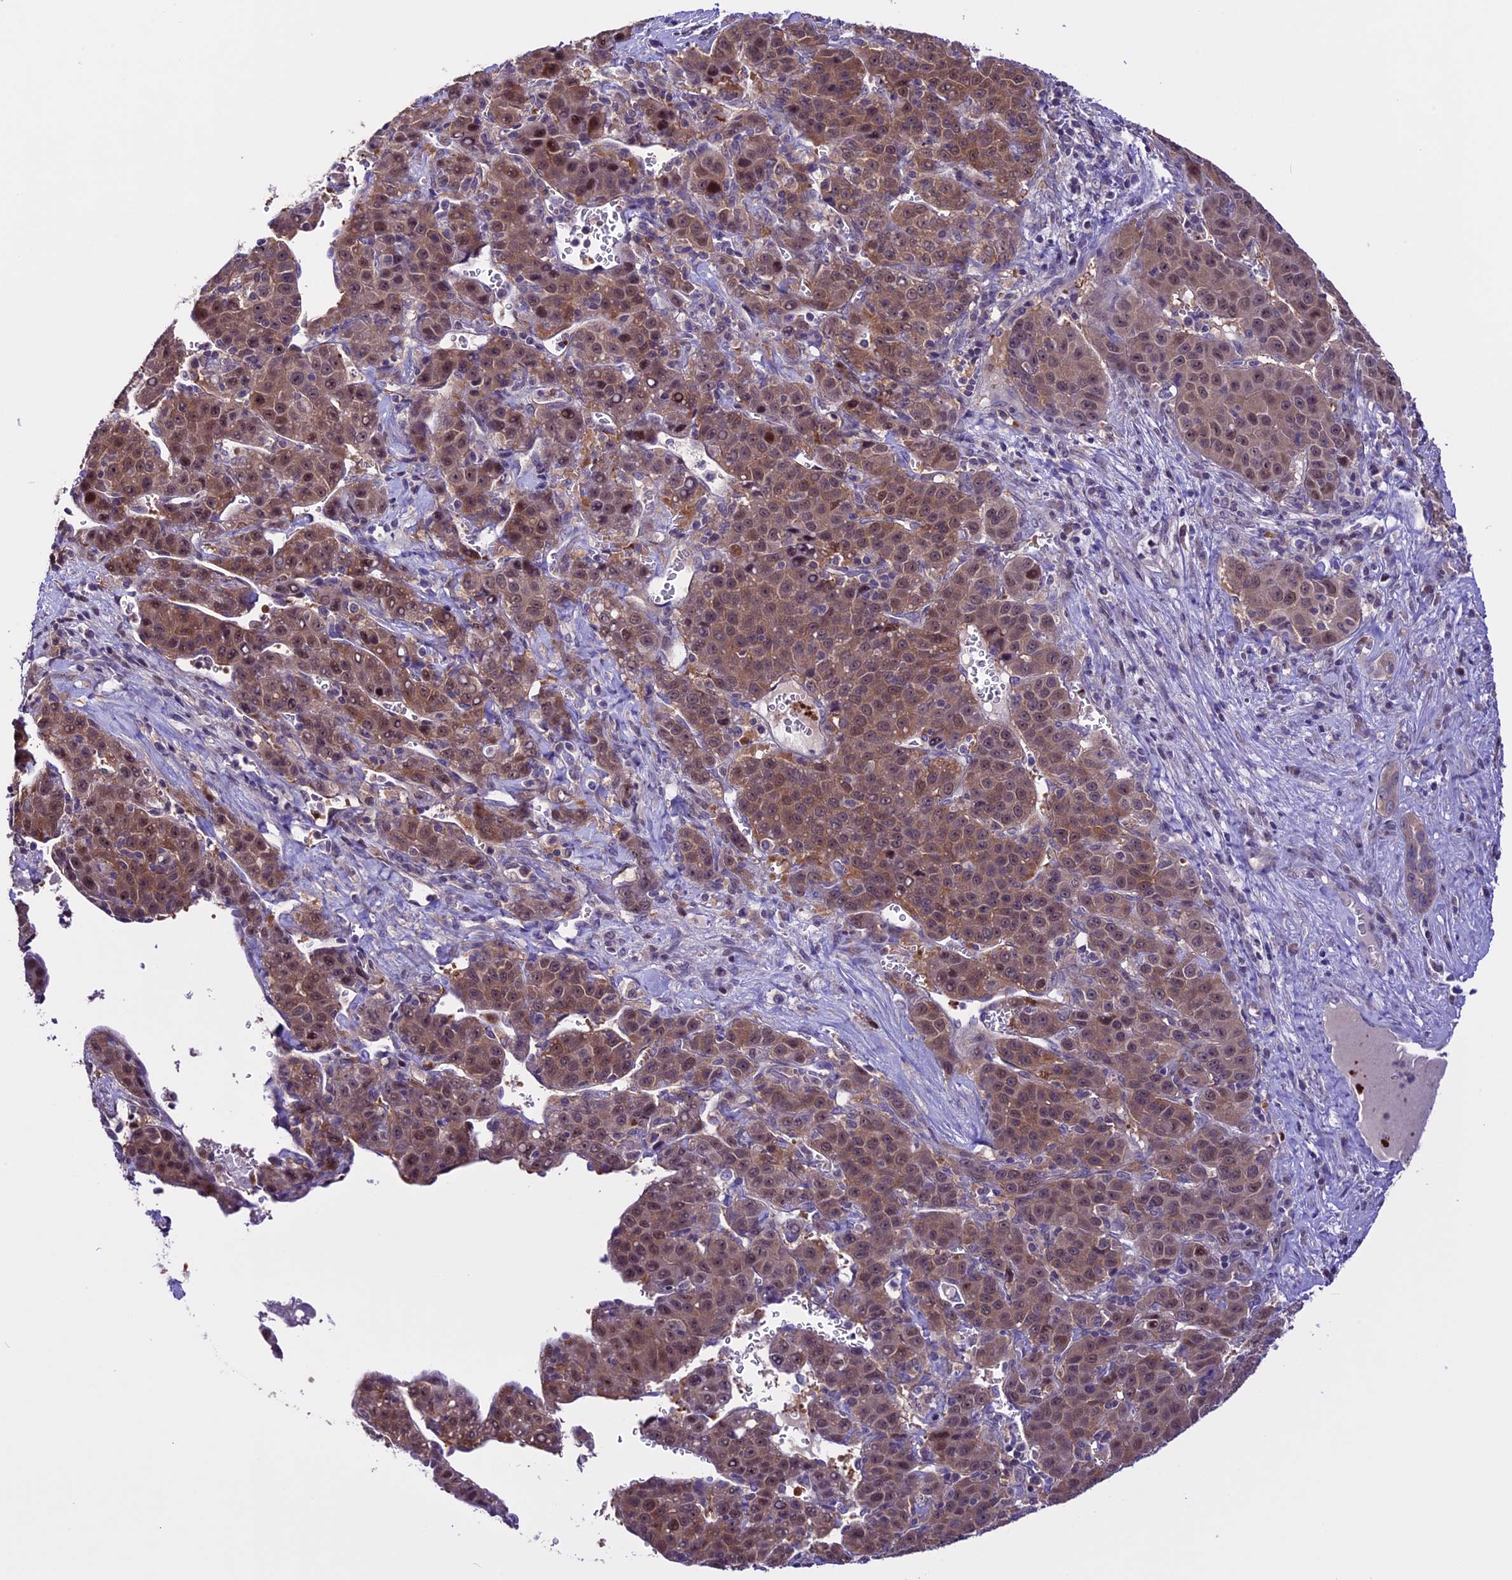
{"staining": {"intensity": "moderate", "quantity": ">75%", "location": "cytoplasmic/membranous,nuclear"}, "tissue": "liver cancer", "cell_type": "Tumor cells", "image_type": "cancer", "snomed": [{"axis": "morphology", "description": "Carcinoma, Hepatocellular, NOS"}, {"axis": "topography", "description": "Liver"}], "caption": "Protein positivity by immunohistochemistry (IHC) demonstrates moderate cytoplasmic/membranous and nuclear expression in approximately >75% of tumor cells in liver cancer (hepatocellular carcinoma). (DAB IHC with brightfield microscopy, high magnification).", "gene": "XKR7", "patient": {"sex": "female", "age": 53}}